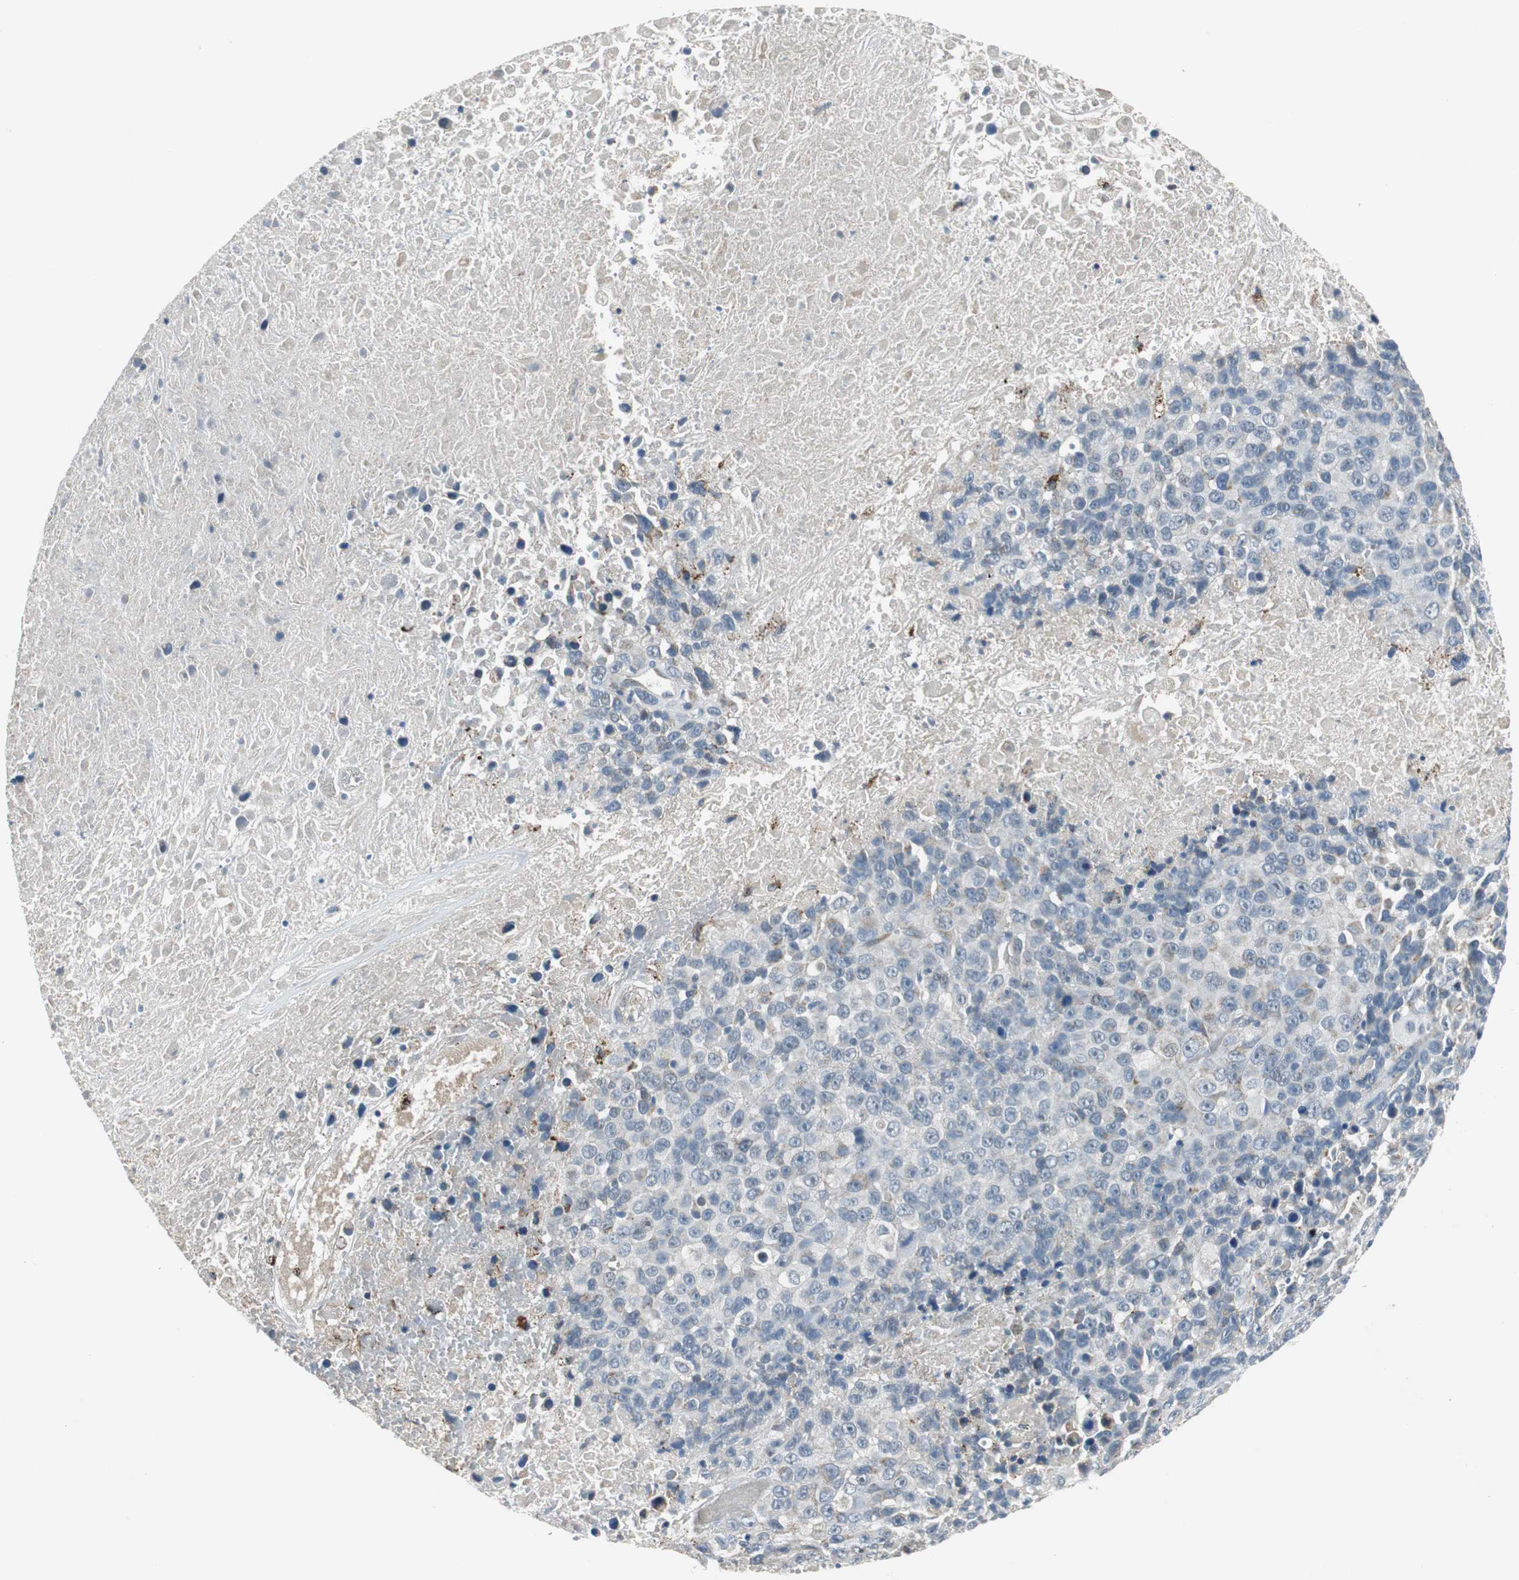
{"staining": {"intensity": "weak", "quantity": "<25%", "location": "cytoplasmic/membranous"}, "tissue": "melanoma", "cell_type": "Tumor cells", "image_type": "cancer", "snomed": [{"axis": "morphology", "description": "Malignant melanoma, Metastatic site"}, {"axis": "topography", "description": "Cerebral cortex"}], "caption": "Malignant melanoma (metastatic site) stained for a protein using immunohistochemistry exhibits no staining tumor cells.", "gene": "NLGN1", "patient": {"sex": "female", "age": 52}}